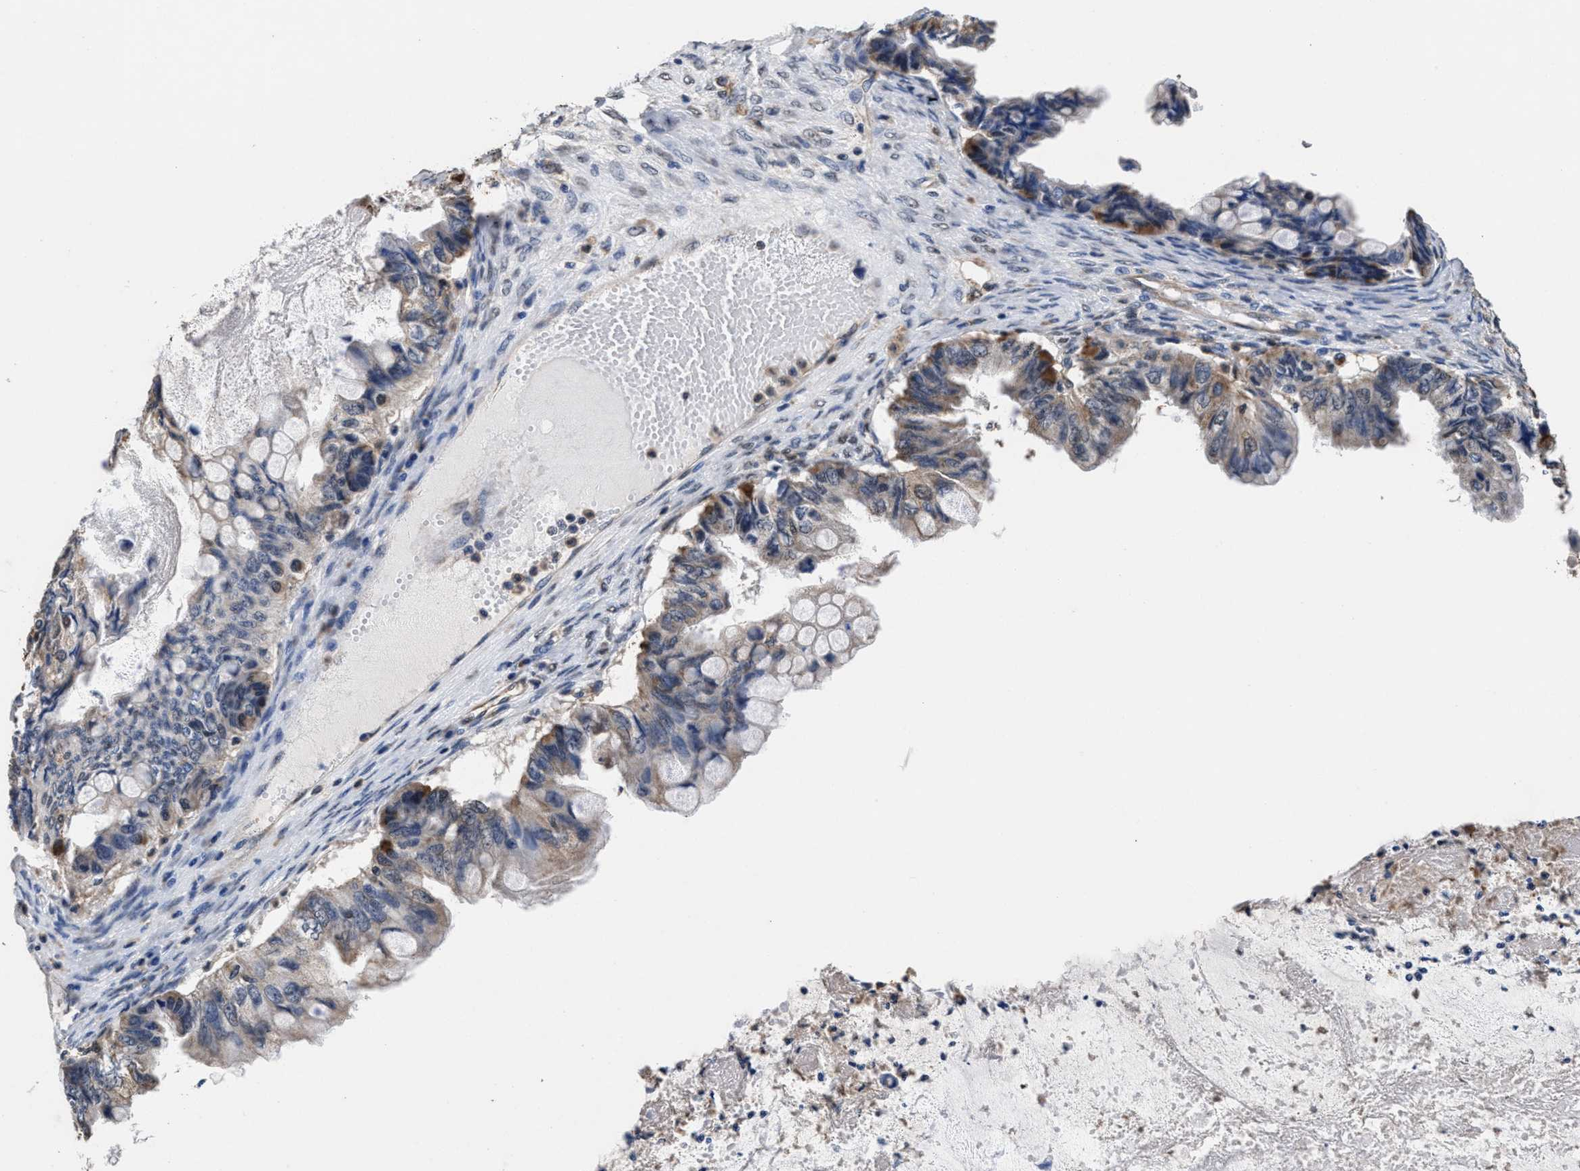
{"staining": {"intensity": "moderate", "quantity": "<25%", "location": "cytoplasmic/membranous"}, "tissue": "ovarian cancer", "cell_type": "Tumor cells", "image_type": "cancer", "snomed": [{"axis": "morphology", "description": "Cystadenocarcinoma, mucinous, NOS"}, {"axis": "topography", "description": "Ovary"}], "caption": "Protein positivity by IHC reveals moderate cytoplasmic/membranous staining in approximately <25% of tumor cells in ovarian cancer.", "gene": "ACLY", "patient": {"sex": "female", "age": 80}}